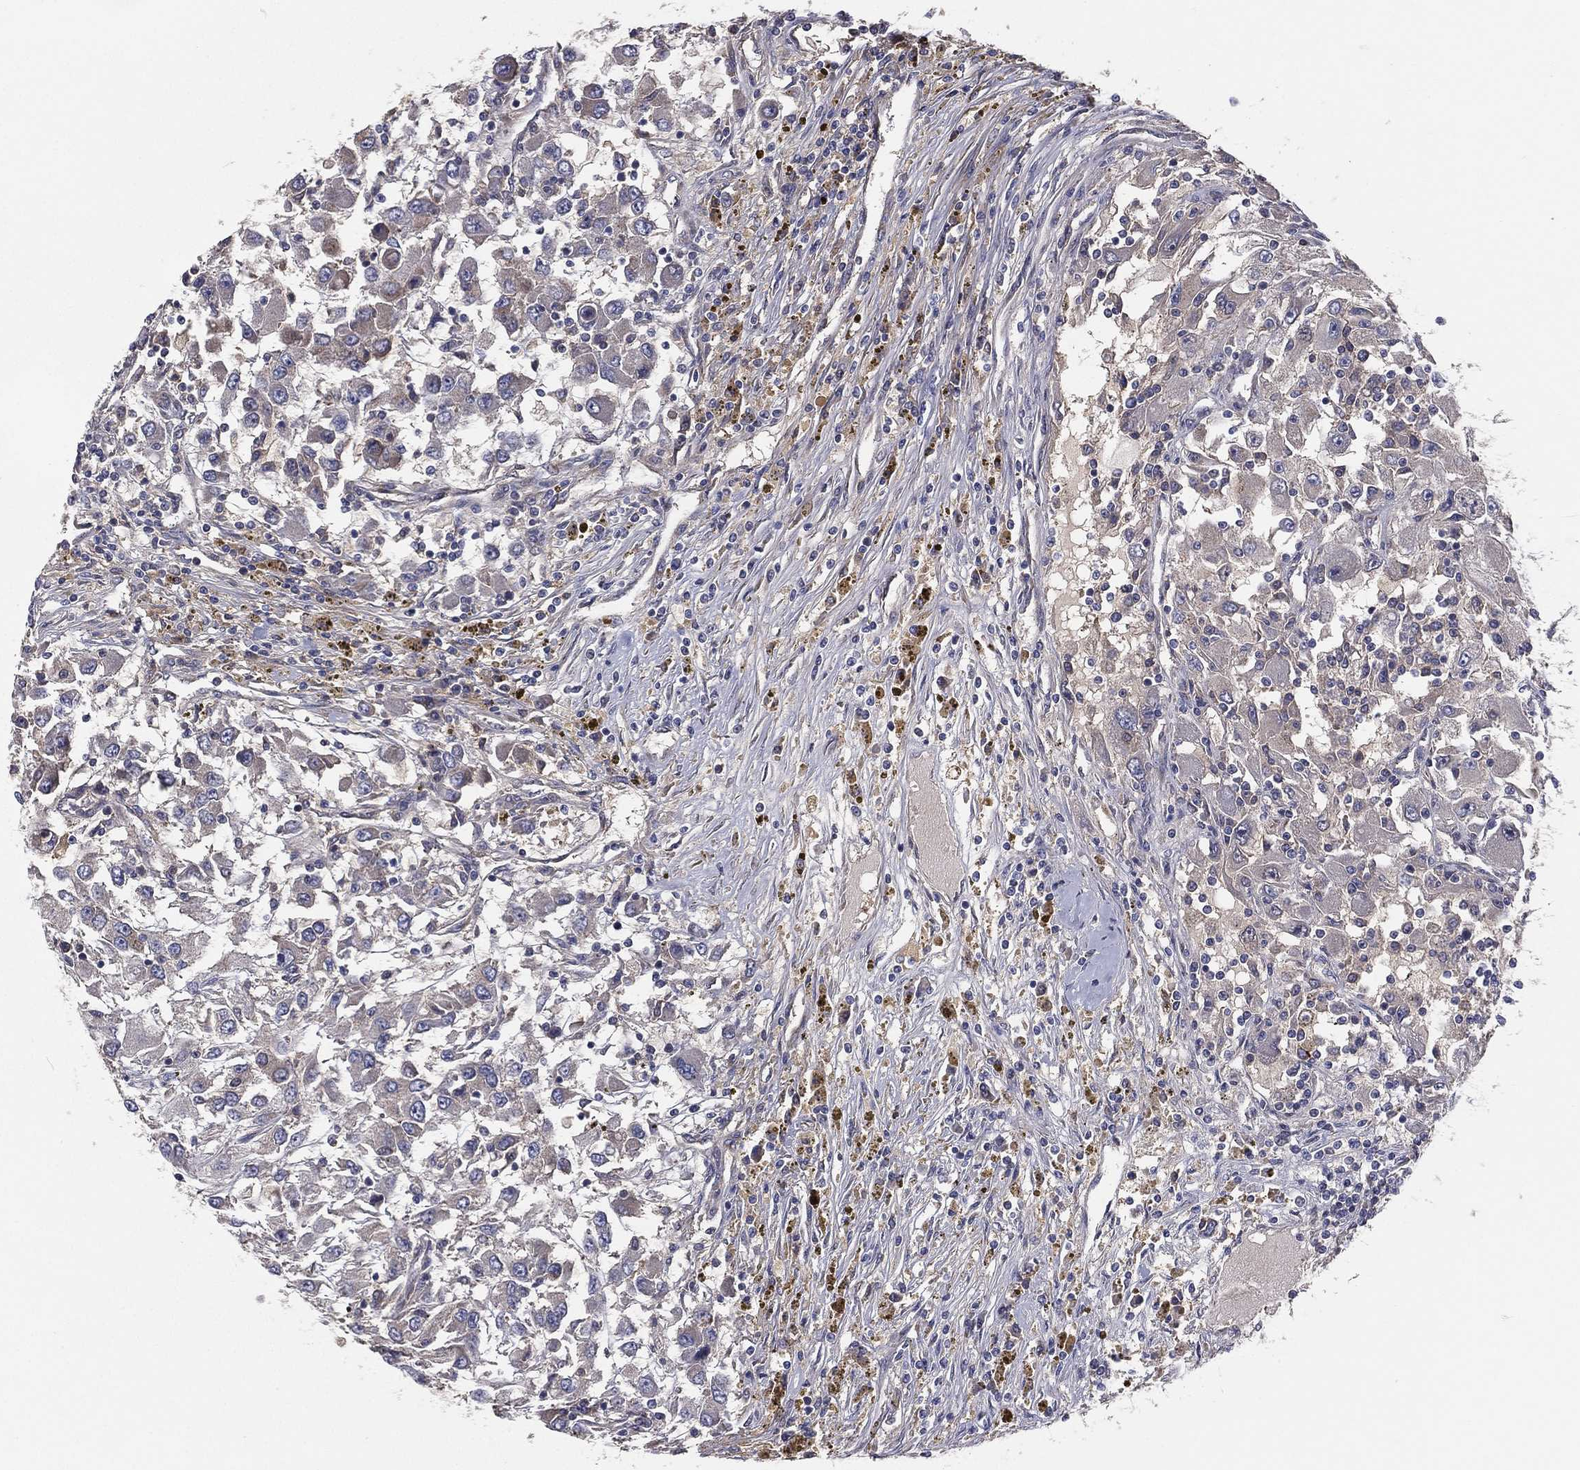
{"staining": {"intensity": "negative", "quantity": "none", "location": "none"}, "tissue": "renal cancer", "cell_type": "Tumor cells", "image_type": "cancer", "snomed": [{"axis": "morphology", "description": "Adenocarcinoma, NOS"}, {"axis": "topography", "description": "Kidney"}], "caption": "There is no significant expression in tumor cells of renal adenocarcinoma.", "gene": "EIF2B5", "patient": {"sex": "female", "age": 67}}